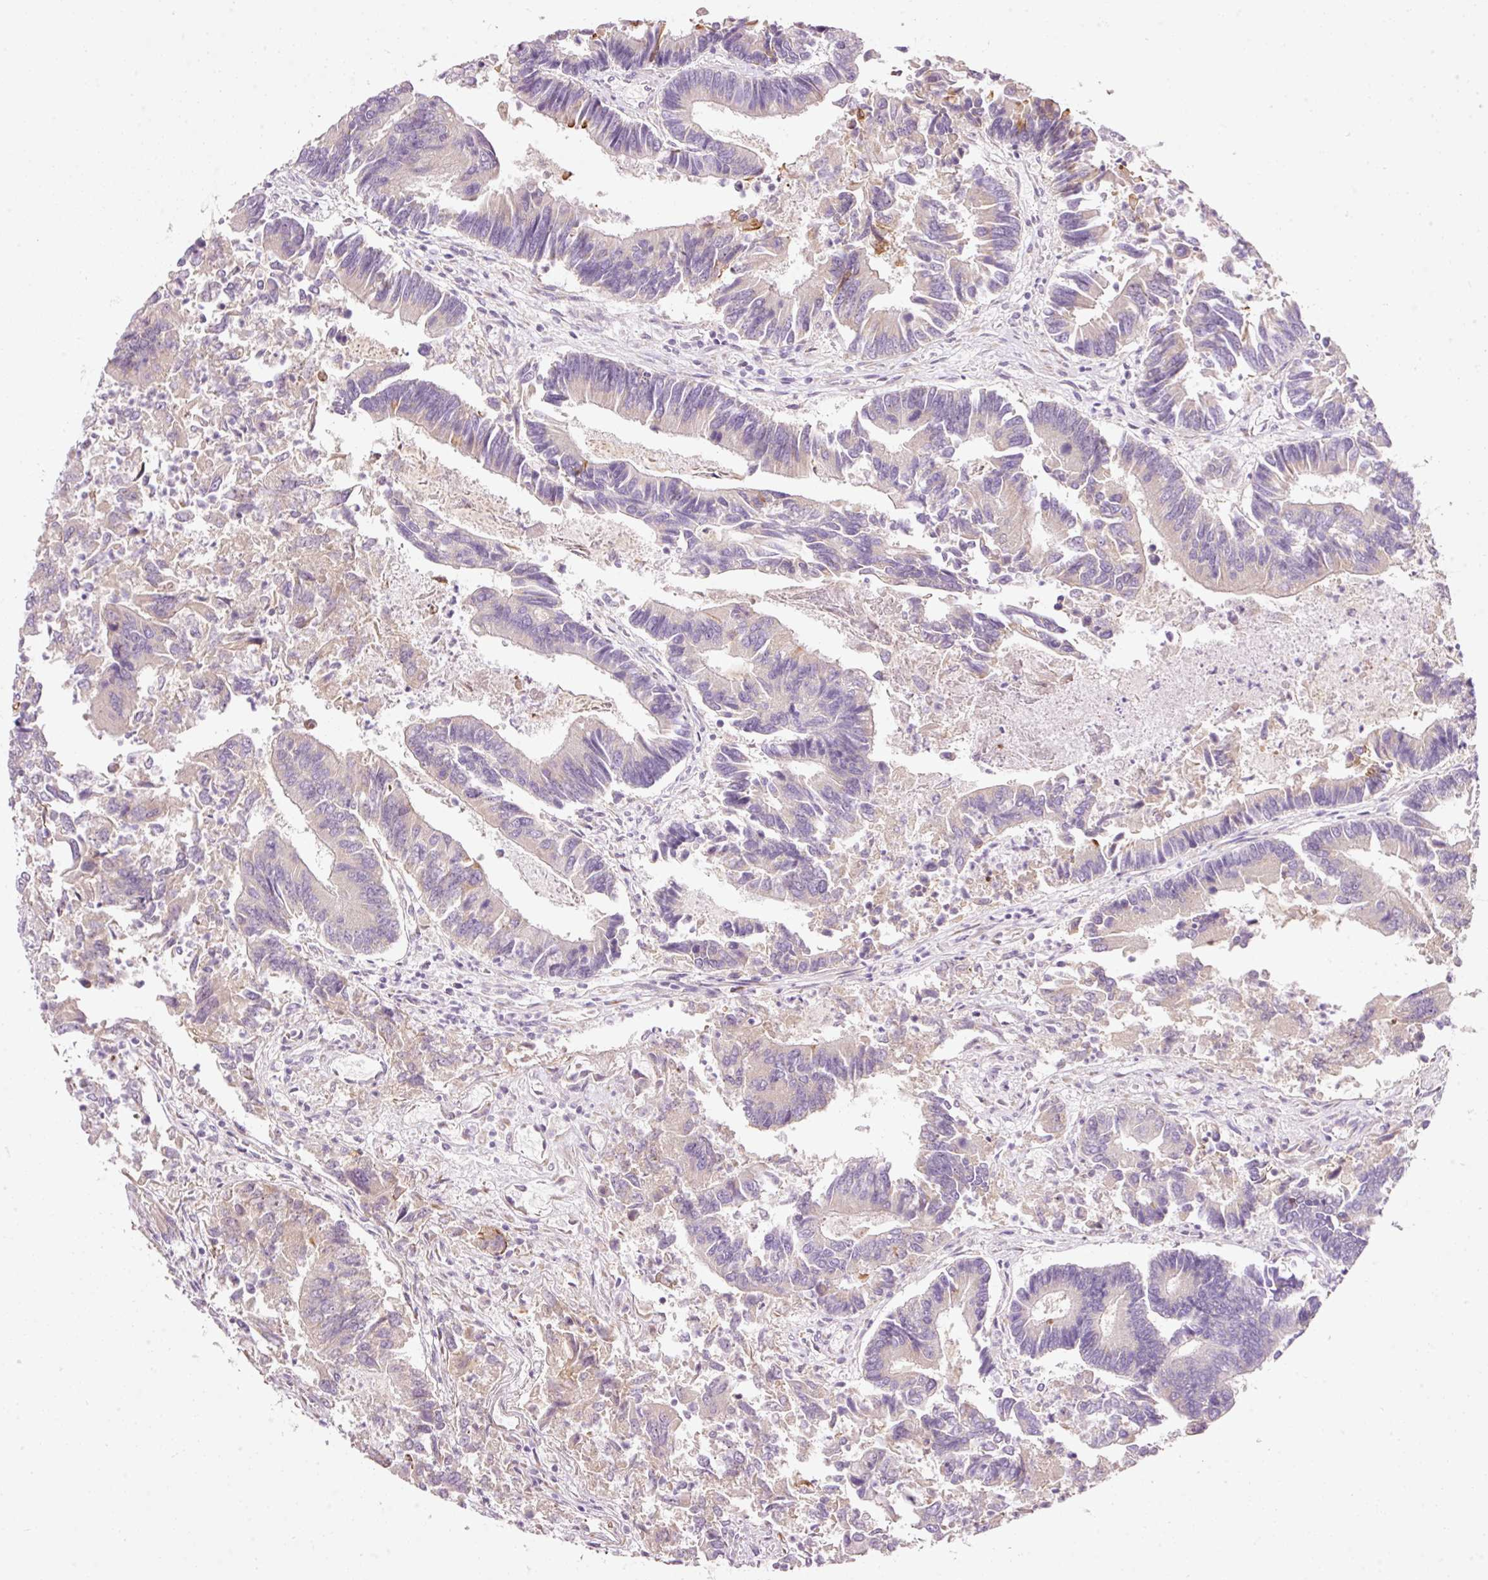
{"staining": {"intensity": "negative", "quantity": "none", "location": "none"}, "tissue": "colorectal cancer", "cell_type": "Tumor cells", "image_type": "cancer", "snomed": [{"axis": "morphology", "description": "Adenocarcinoma, NOS"}, {"axis": "topography", "description": "Colon"}], "caption": "Micrograph shows no protein positivity in tumor cells of adenocarcinoma (colorectal) tissue.", "gene": "RSPO2", "patient": {"sex": "female", "age": 67}}